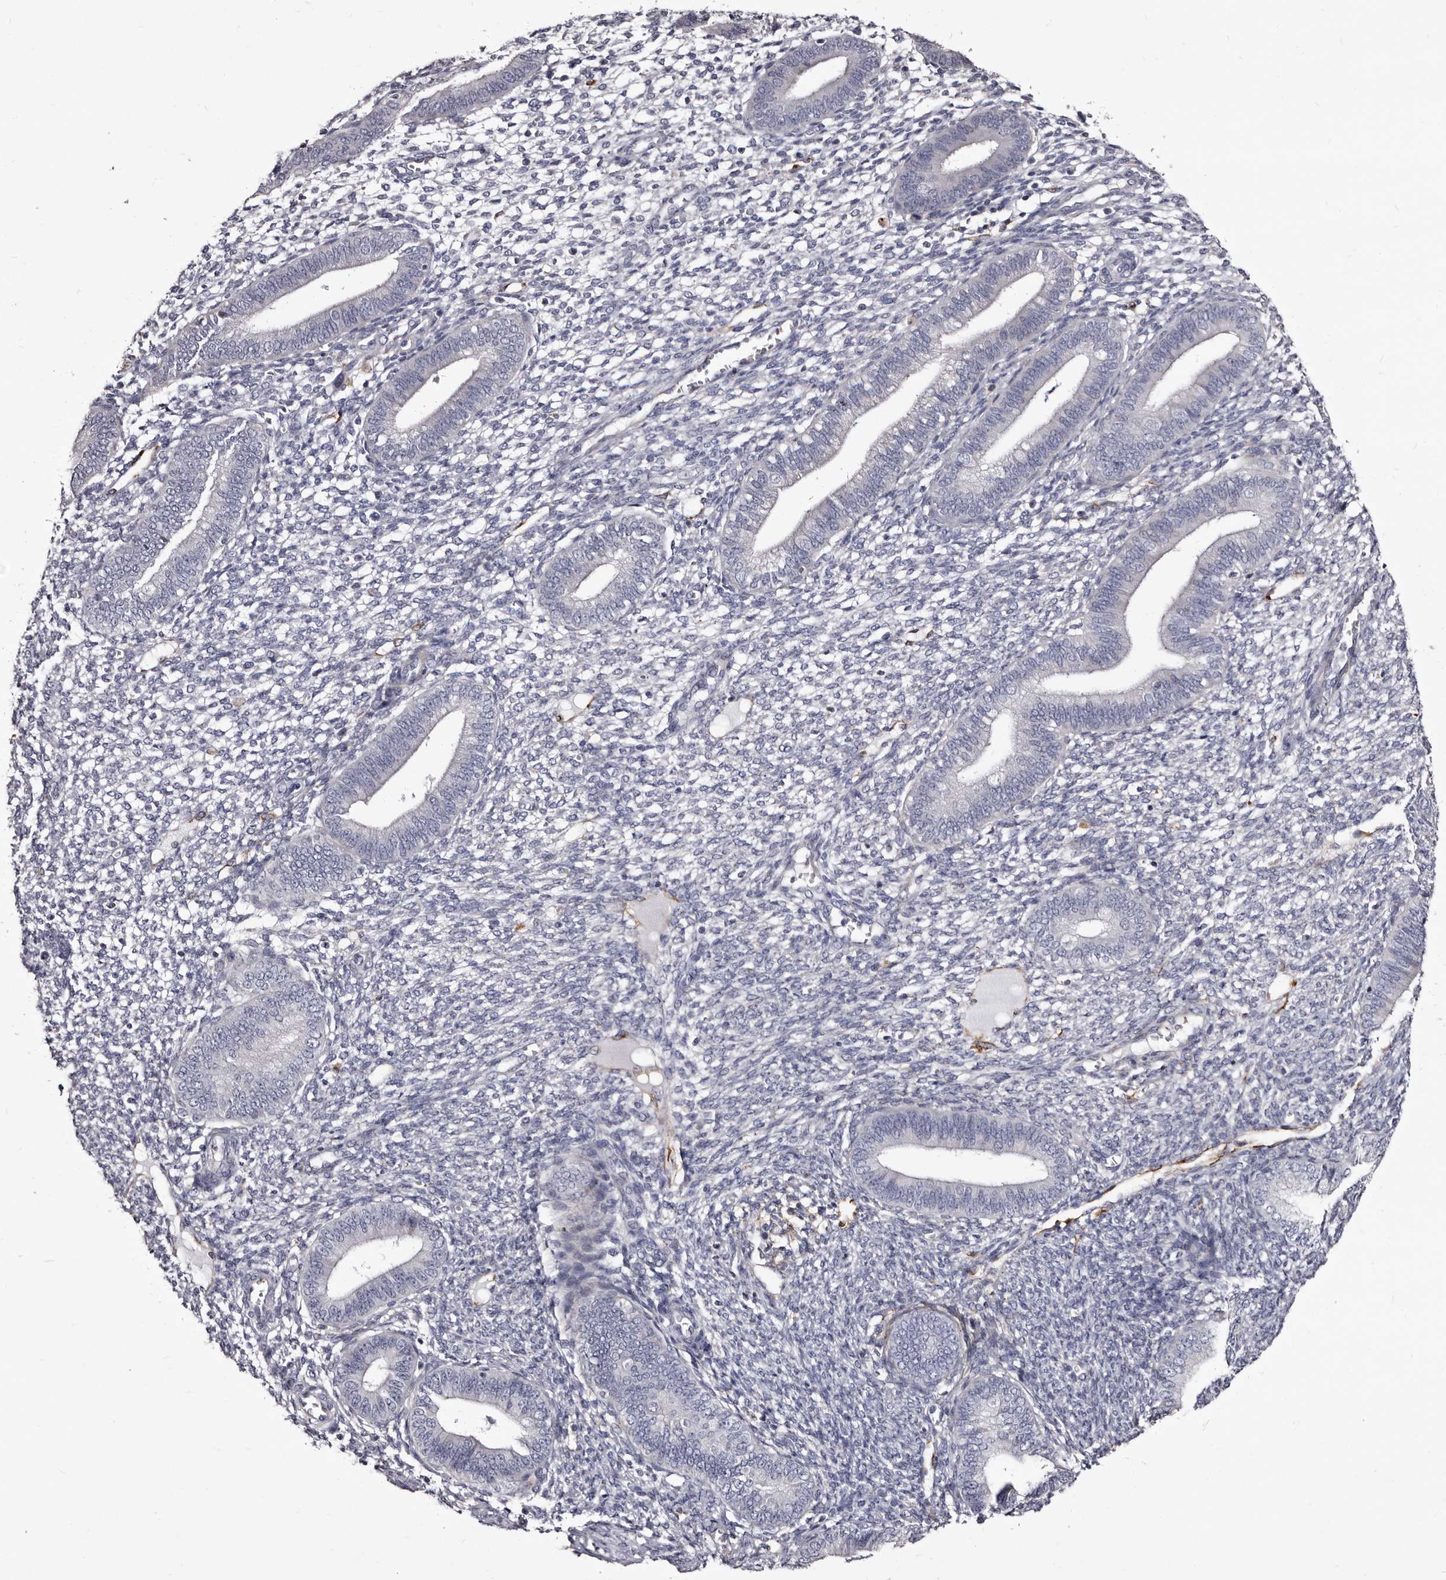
{"staining": {"intensity": "negative", "quantity": "none", "location": "none"}, "tissue": "endometrium", "cell_type": "Cells in endometrial stroma", "image_type": "normal", "snomed": [{"axis": "morphology", "description": "Normal tissue, NOS"}, {"axis": "topography", "description": "Endometrium"}], "caption": "DAB immunohistochemical staining of normal human endometrium reveals no significant expression in cells in endometrial stroma. Brightfield microscopy of immunohistochemistry stained with DAB (brown) and hematoxylin (blue), captured at high magnification.", "gene": "AUNIP", "patient": {"sex": "female", "age": 46}}